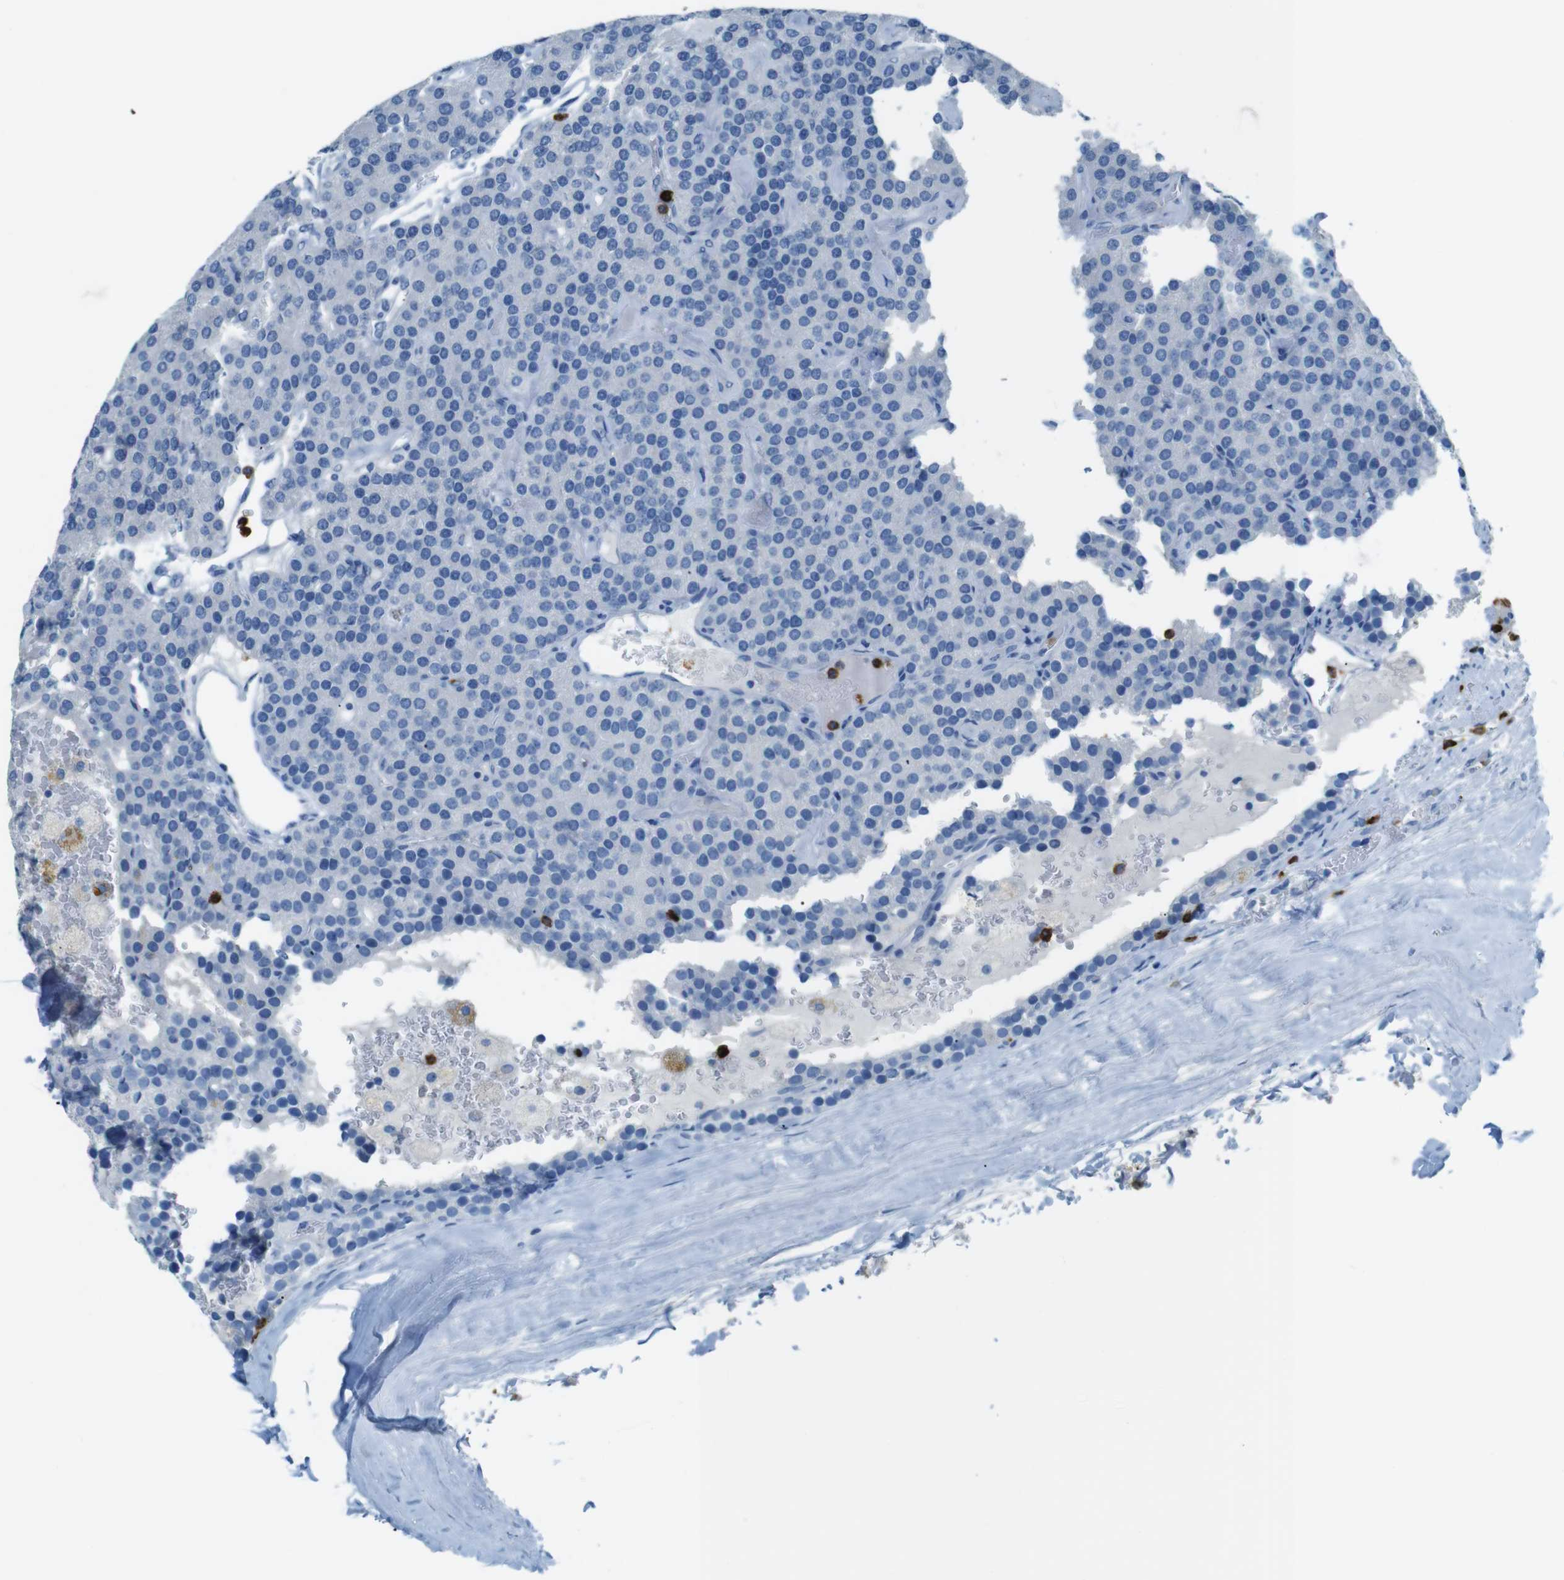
{"staining": {"intensity": "negative", "quantity": "none", "location": "none"}, "tissue": "parathyroid gland", "cell_type": "Glandular cells", "image_type": "normal", "snomed": [{"axis": "morphology", "description": "Normal tissue, NOS"}, {"axis": "morphology", "description": "Adenoma, NOS"}, {"axis": "topography", "description": "Parathyroid gland"}], "caption": "This is an immunohistochemistry (IHC) histopathology image of unremarkable human parathyroid gland. There is no expression in glandular cells.", "gene": "MCEMP1", "patient": {"sex": "female", "age": 86}}